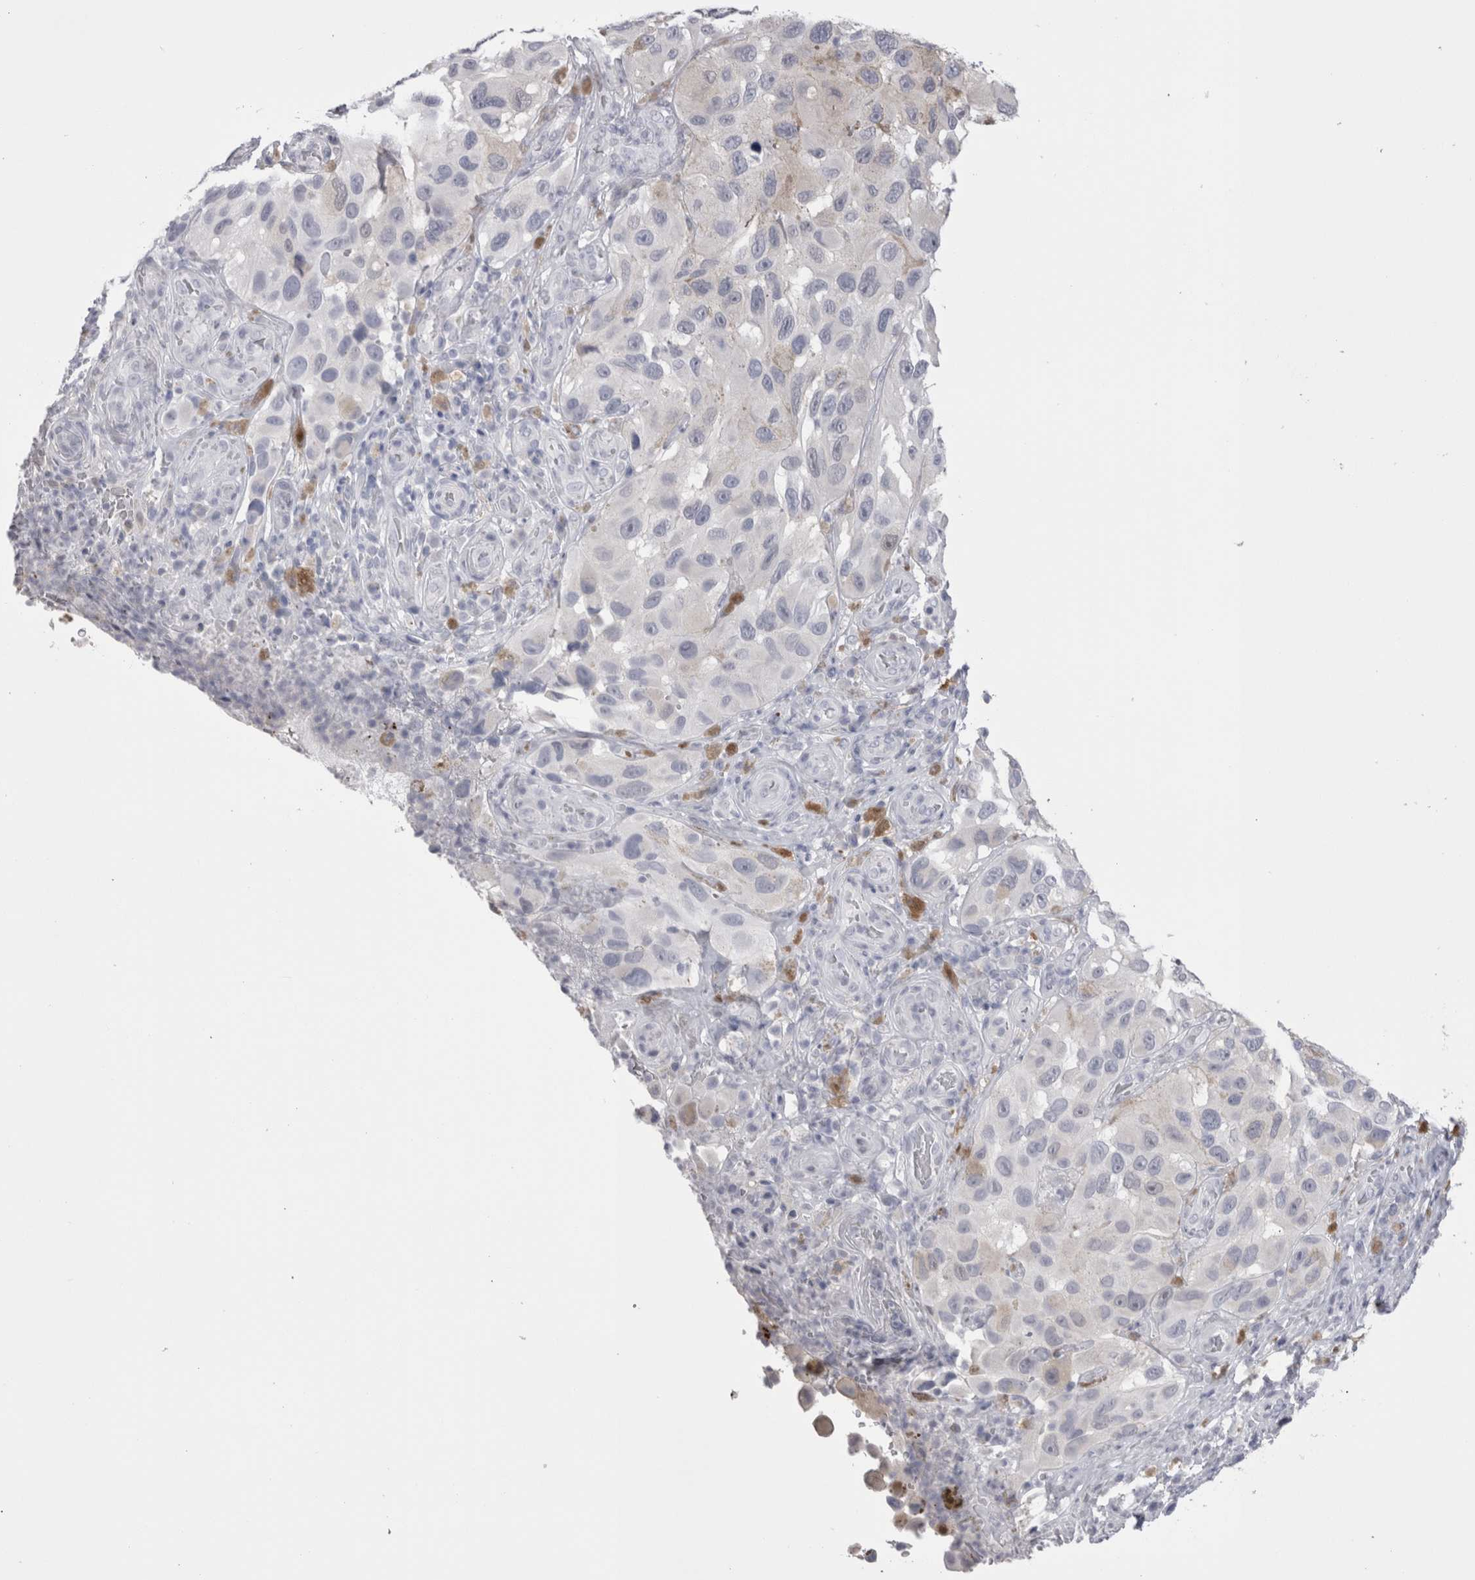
{"staining": {"intensity": "negative", "quantity": "none", "location": "none"}, "tissue": "melanoma", "cell_type": "Tumor cells", "image_type": "cancer", "snomed": [{"axis": "morphology", "description": "Malignant melanoma, NOS"}, {"axis": "topography", "description": "Skin"}], "caption": "Immunohistochemistry histopathology image of human melanoma stained for a protein (brown), which exhibits no positivity in tumor cells.", "gene": "SUCNR1", "patient": {"sex": "female", "age": 73}}